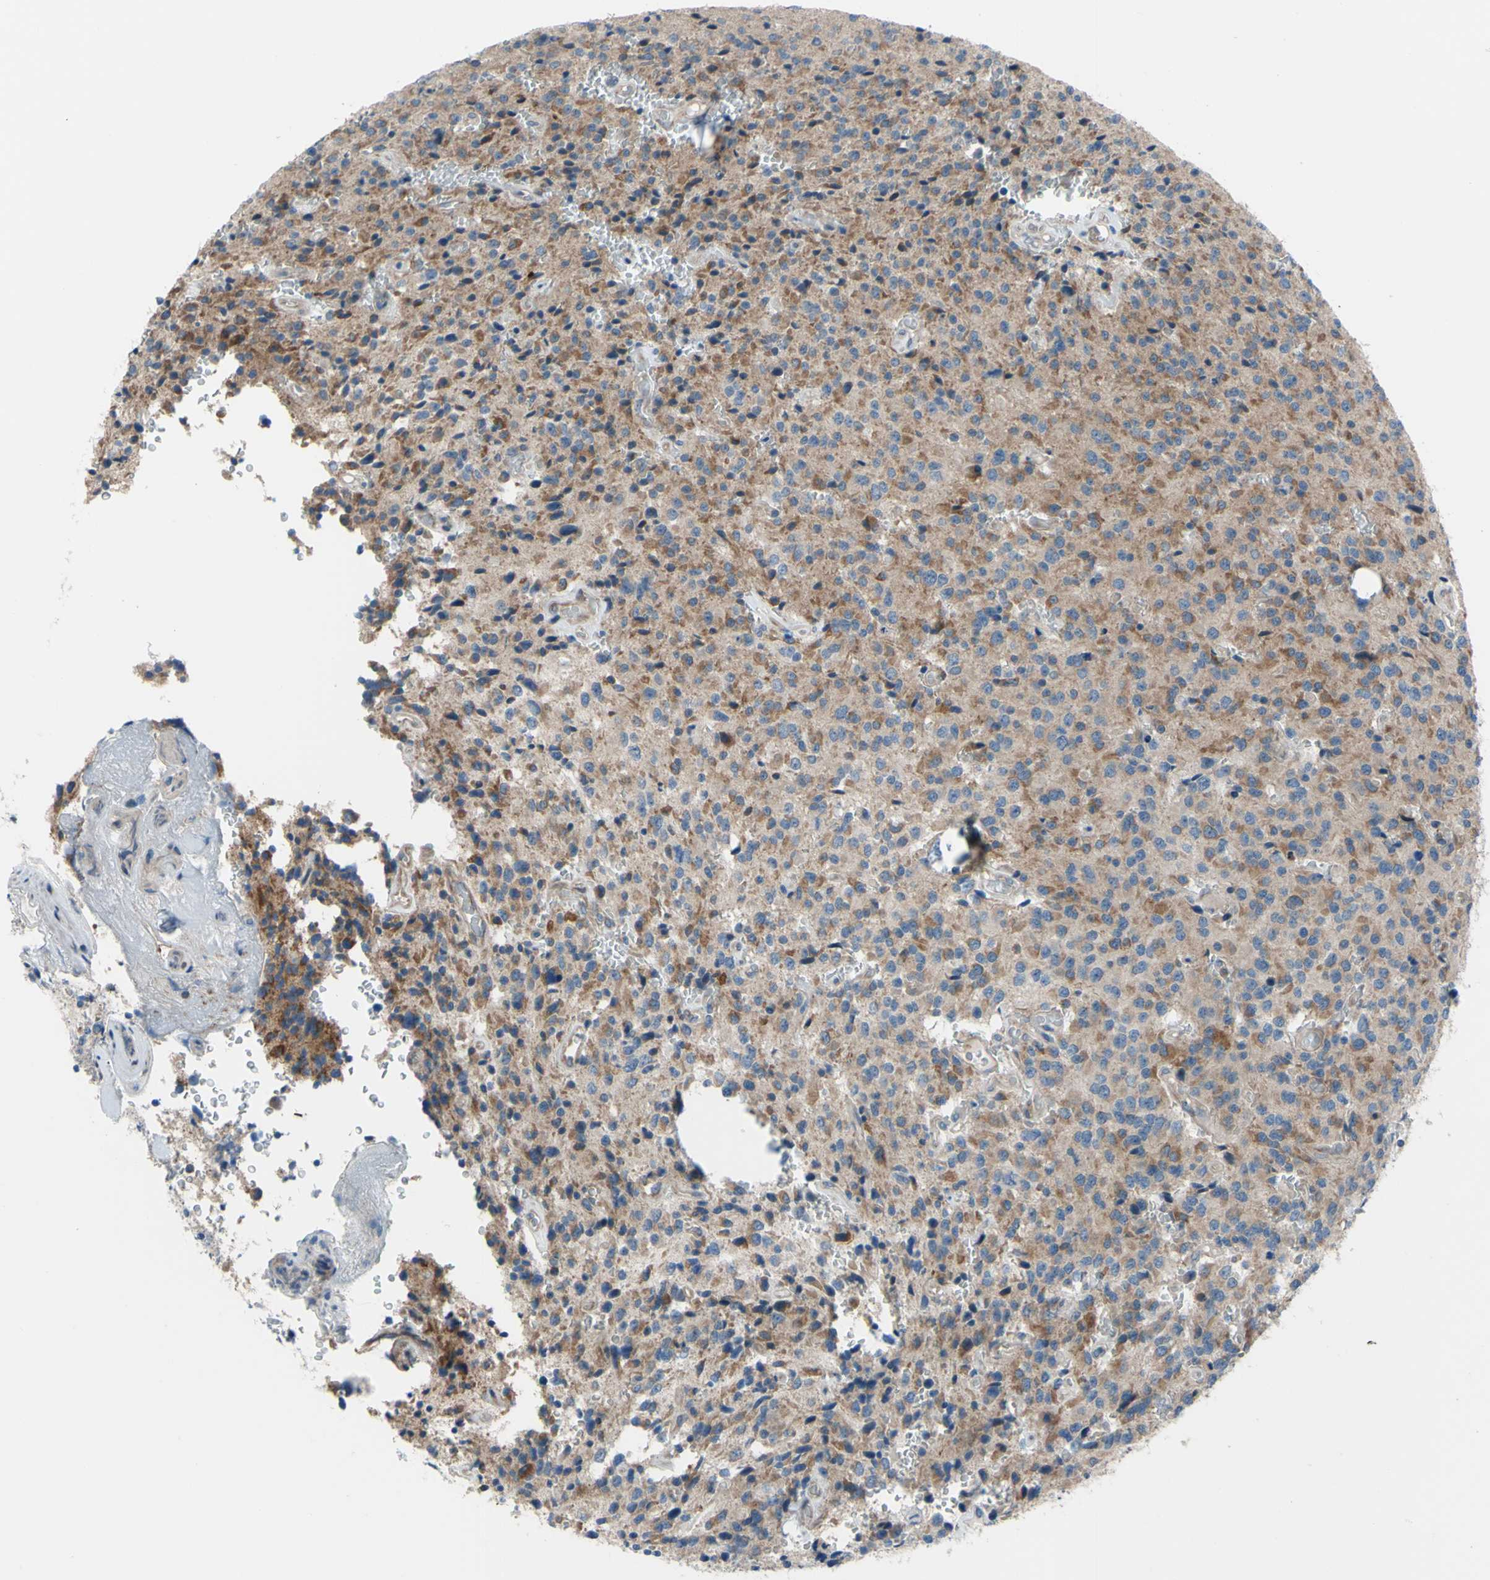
{"staining": {"intensity": "moderate", "quantity": "25%-75%", "location": "cytoplasmic/membranous"}, "tissue": "glioma", "cell_type": "Tumor cells", "image_type": "cancer", "snomed": [{"axis": "morphology", "description": "Glioma, malignant, Low grade"}, {"axis": "topography", "description": "Brain"}], "caption": "Protein expression analysis of low-grade glioma (malignant) demonstrates moderate cytoplasmic/membranous expression in about 25%-75% of tumor cells.", "gene": "GRAMD2B", "patient": {"sex": "male", "age": 58}}